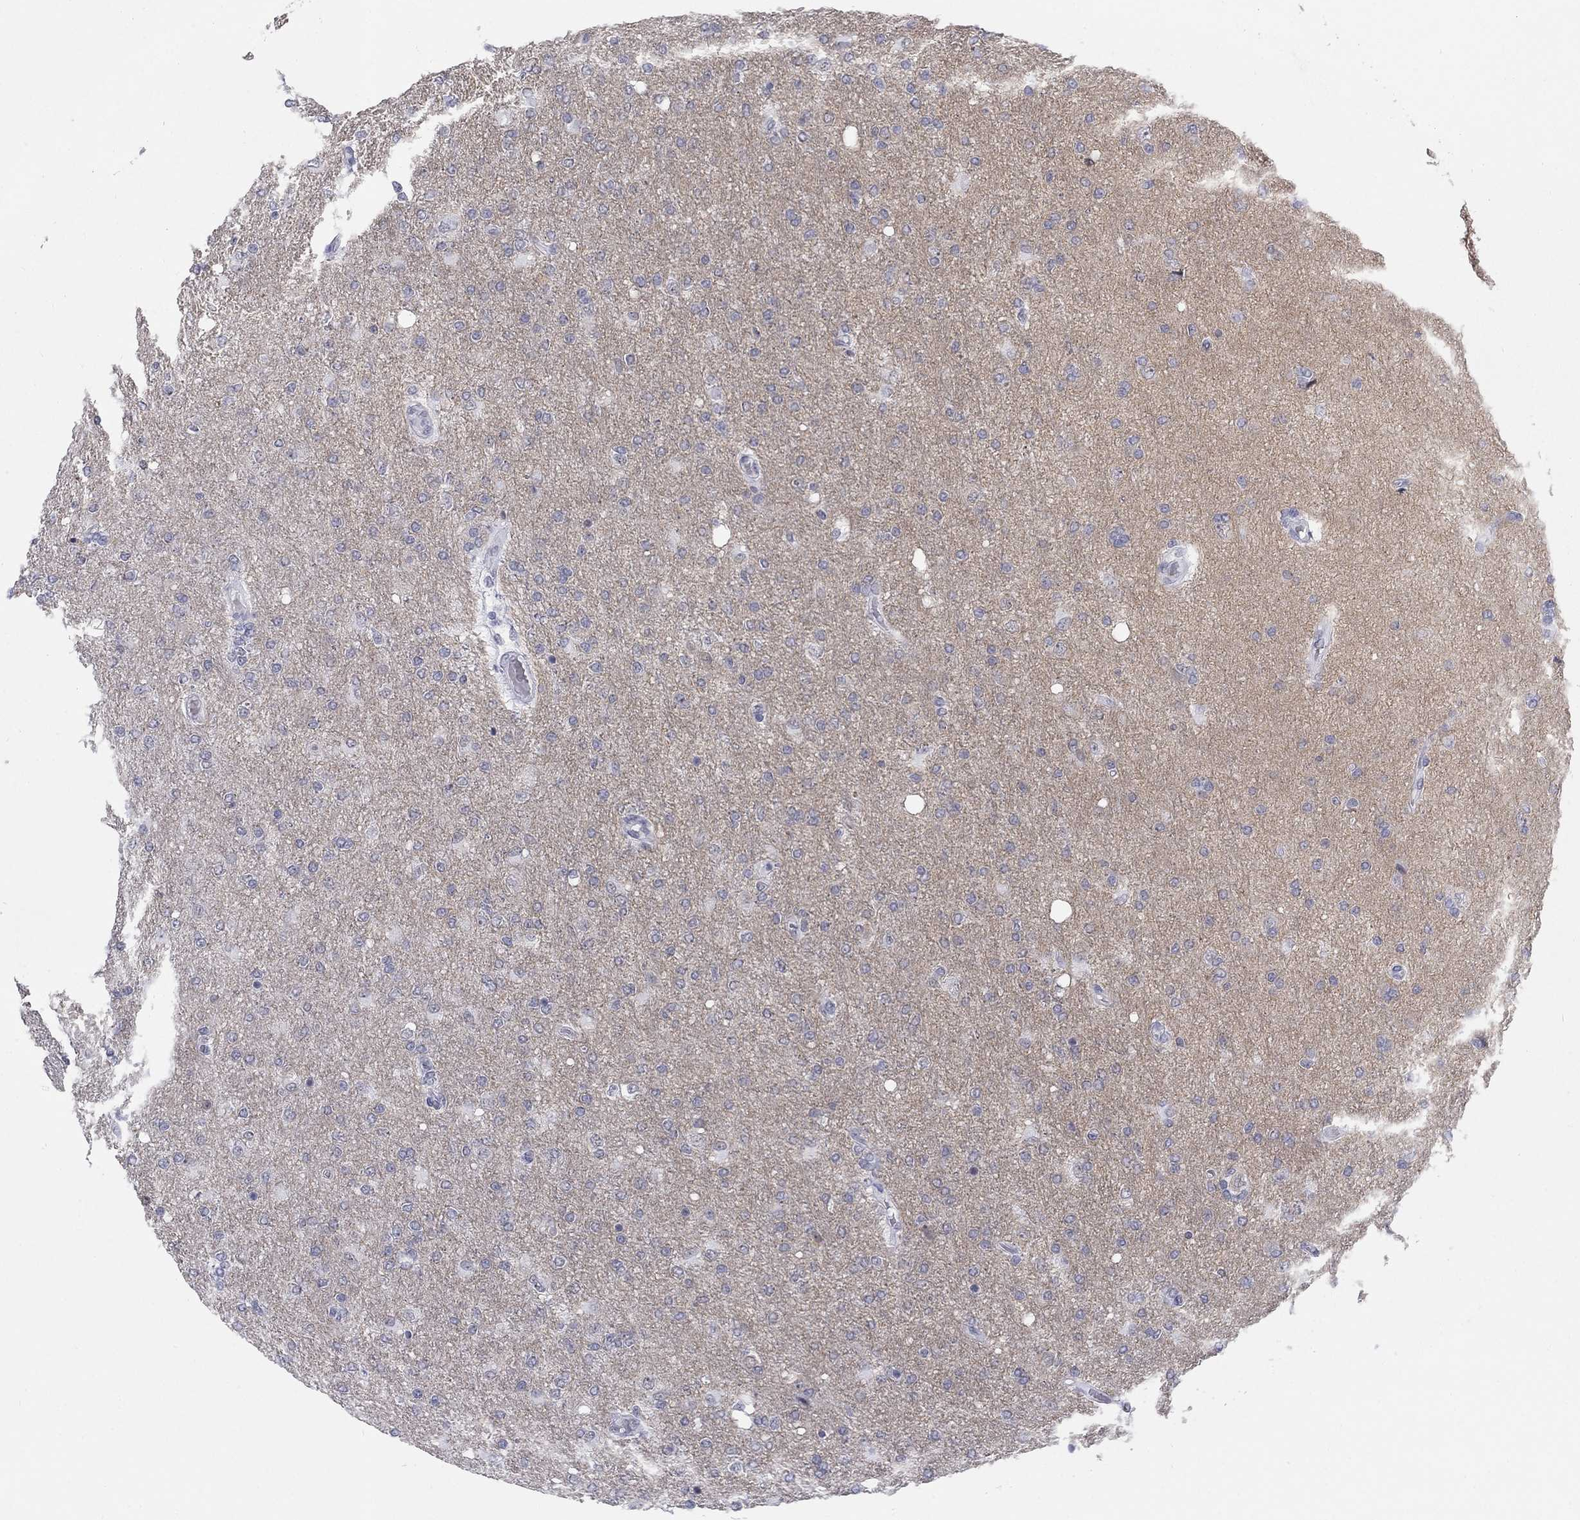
{"staining": {"intensity": "negative", "quantity": "none", "location": "none"}, "tissue": "glioma", "cell_type": "Tumor cells", "image_type": "cancer", "snomed": [{"axis": "morphology", "description": "Glioma, malignant, High grade"}, {"axis": "topography", "description": "Cerebral cortex"}], "caption": "The photomicrograph demonstrates no staining of tumor cells in malignant glioma (high-grade).", "gene": "DMTN", "patient": {"sex": "male", "age": 70}}